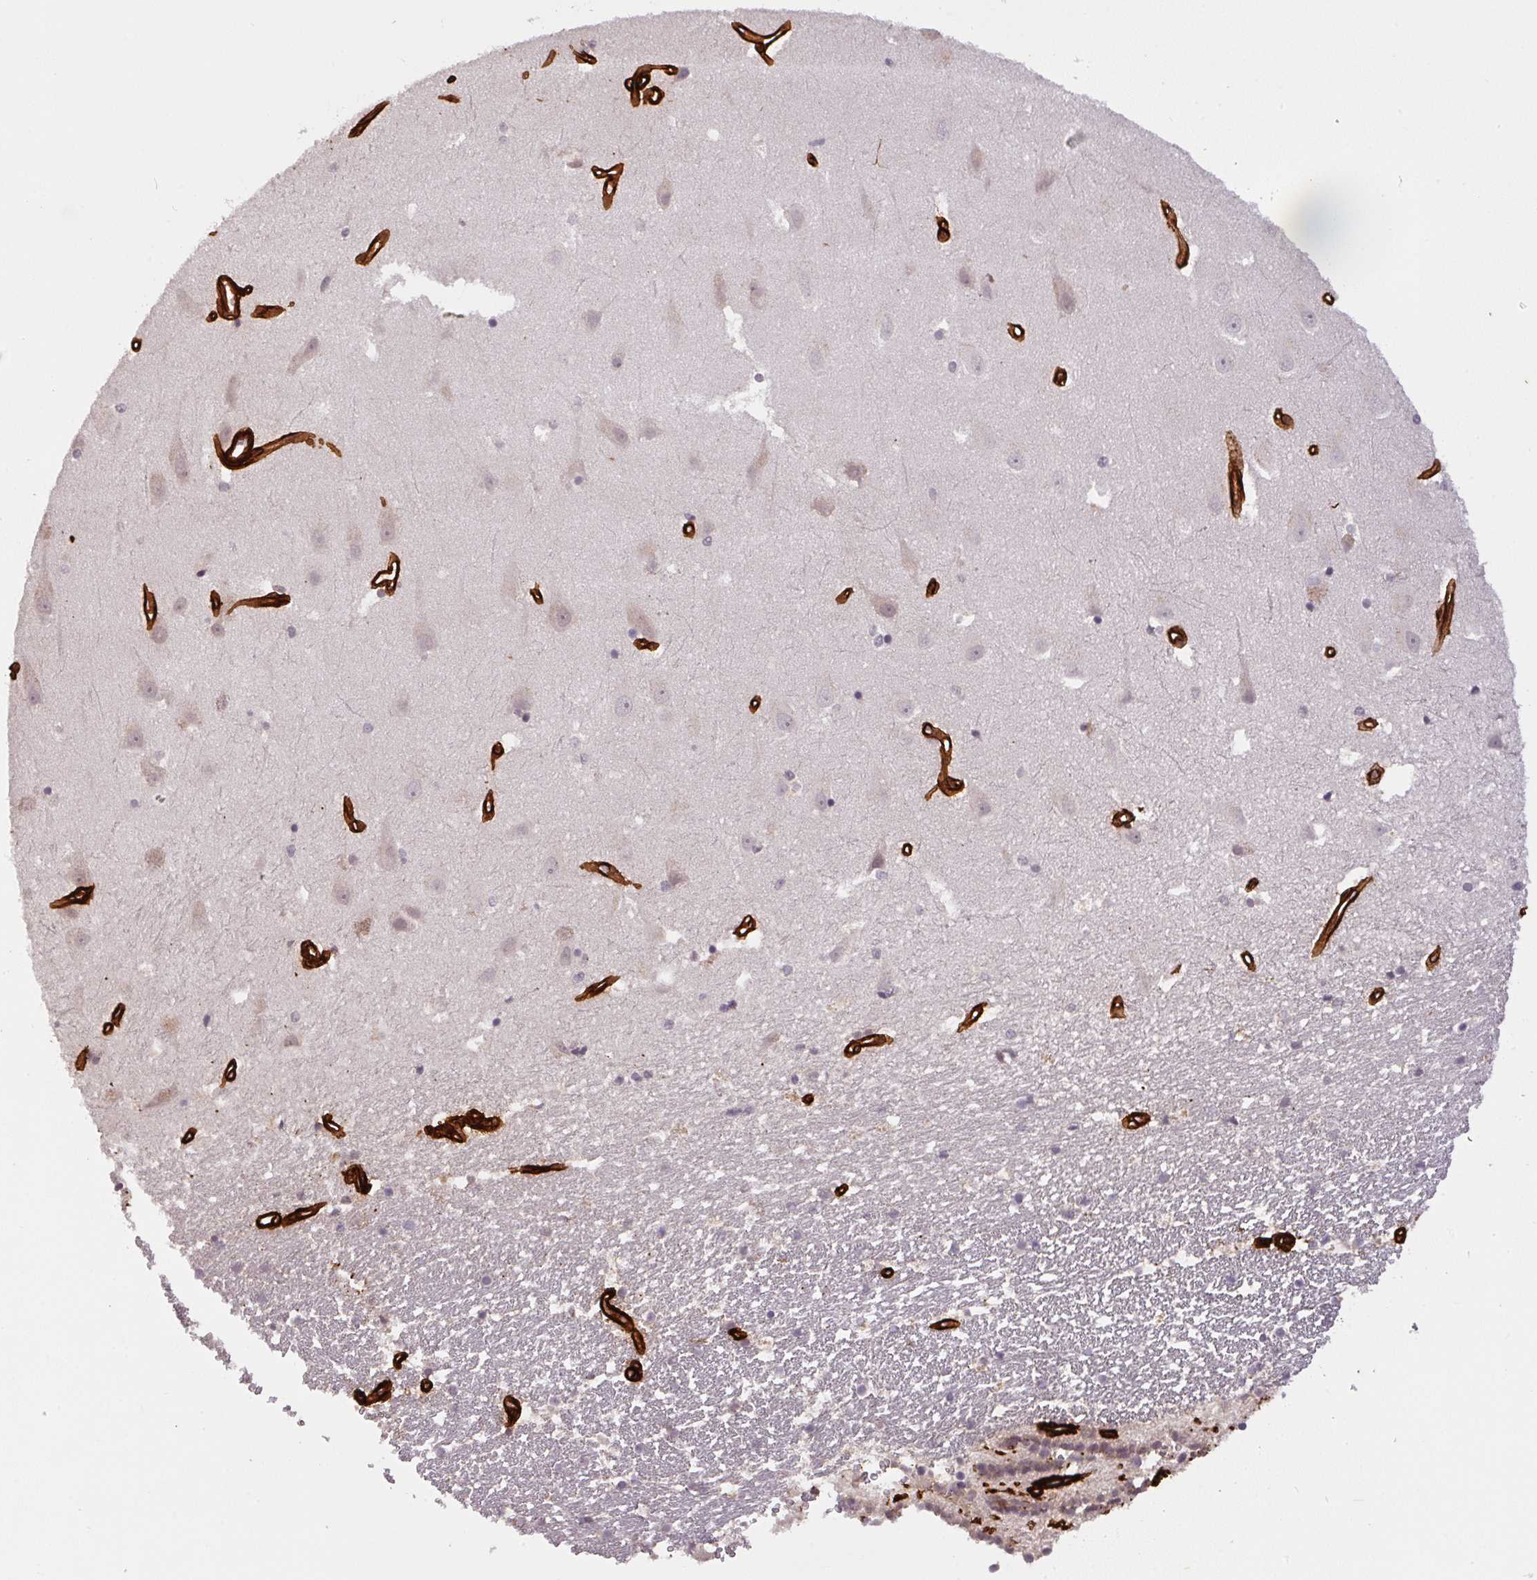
{"staining": {"intensity": "negative", "quantity": "none", "location": "none"}, "tissue": "hippocampus", "cell_type": "Glial cells", "image_type": "normal", "snomed": [{"axis": "morphology", "description": "Normal tissue, NOS"}, {"axis": "topography", "description": "Hippocampus"}], "caption": "This is a image of immunohistochemistry (IHC) staining of benign hippocampus, which shows no expression in glial cells.", "gene": "COL3A1", "patient": {"sex": "male", "age": 63}}